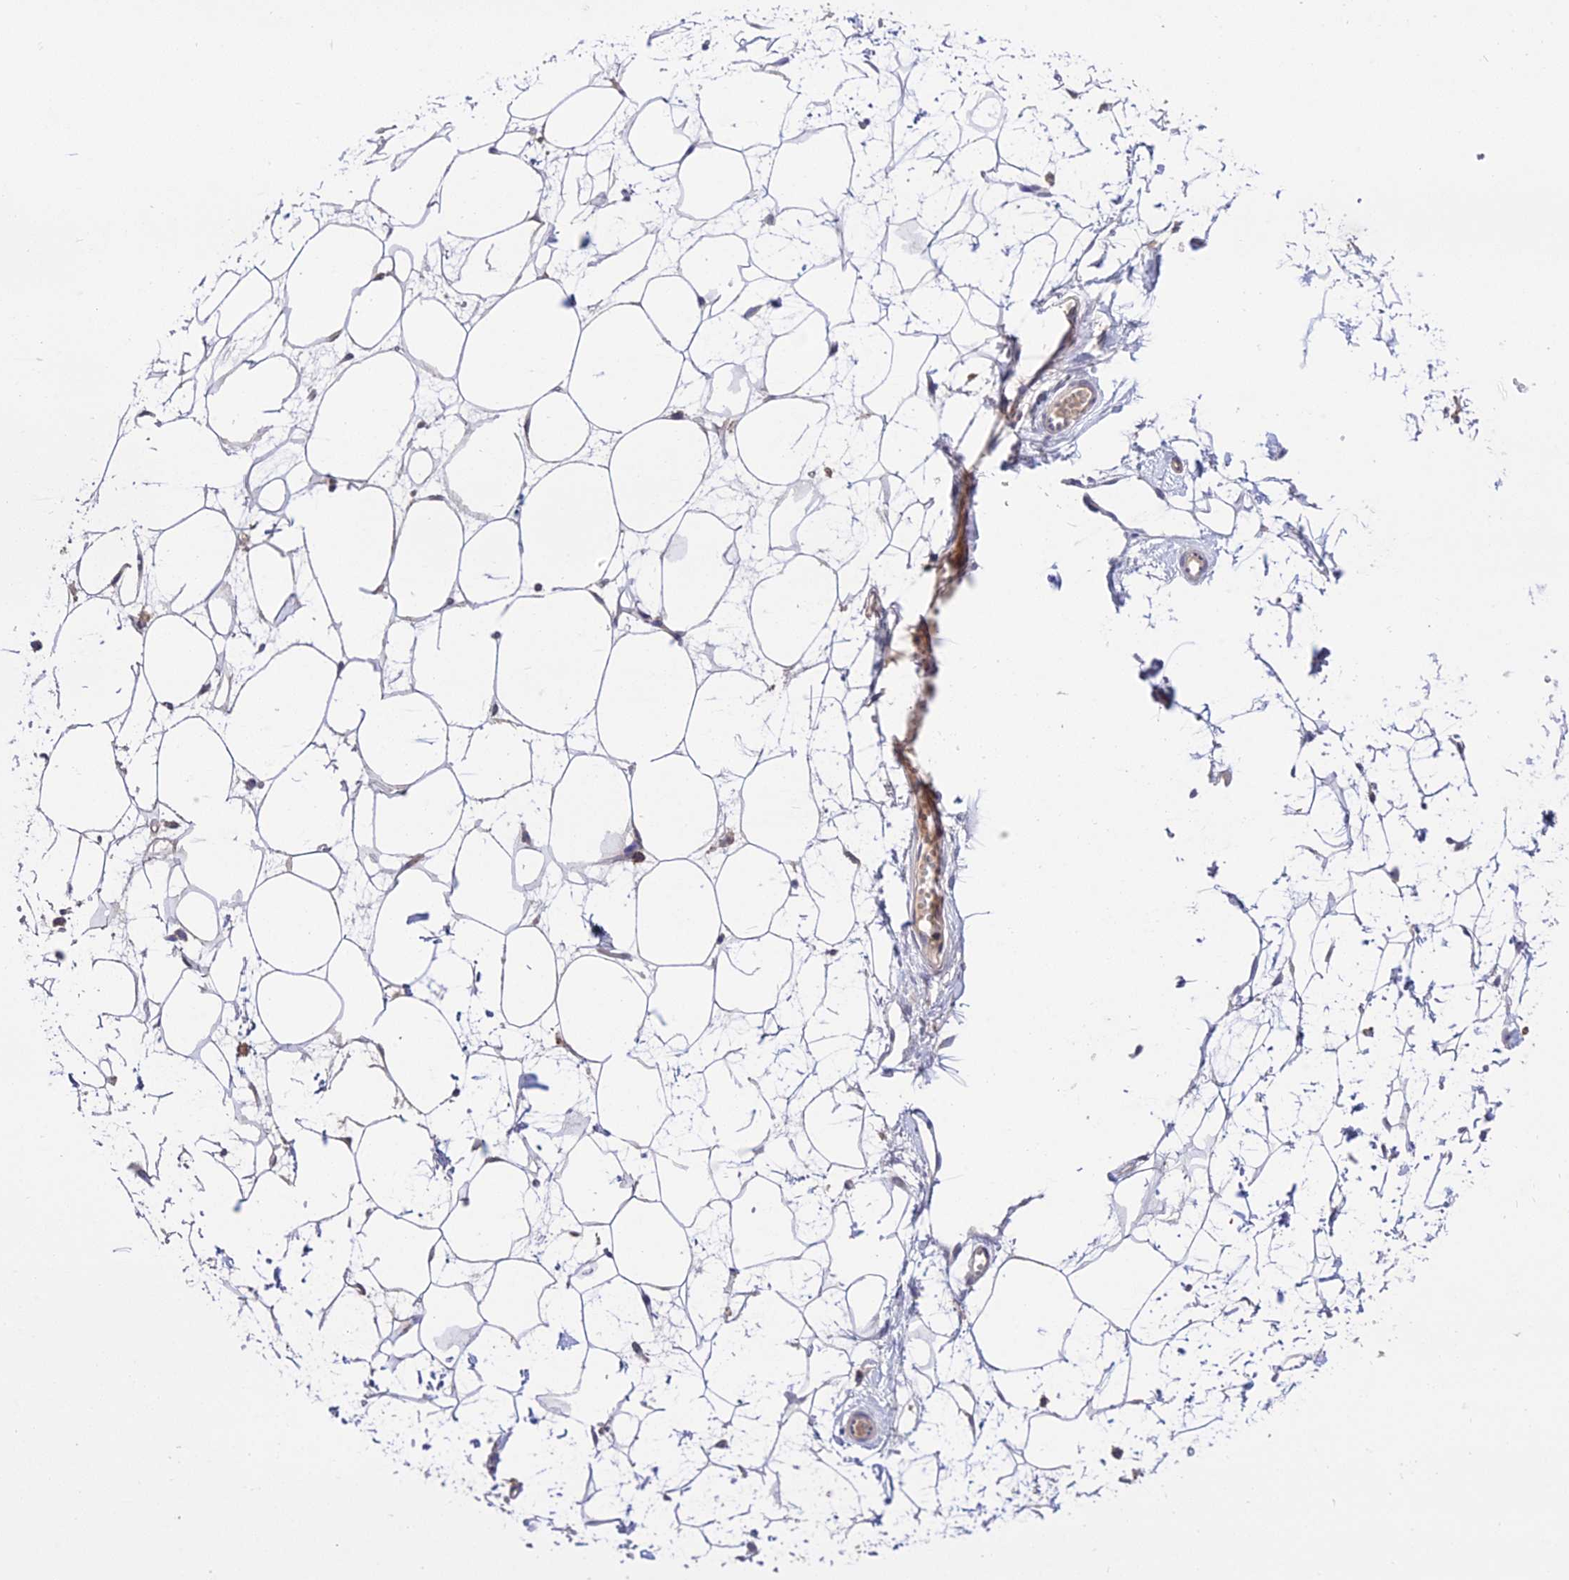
{"staining": {"intensity": "weak", "quantity": "<25%", "location": "cytoplasmic/membranous"}, "tissue": "breast", "cell_type": "Adipocytes", "image_type": "normal", "snomed": [{"axis": "morphology", "description": "Normal tissue, NOS"}, {"axis": "morphology", "description": "Adenoma, NOS"}, {"axis": "topography", "description": "Breast"}], "caption": "This is an immunohistochemistry (IHC) photomicrograph of unremarkable breast. There is no staining in adipocytes.", "gene": "PGK1", "patient": {"sex": "female", "age": 23}}